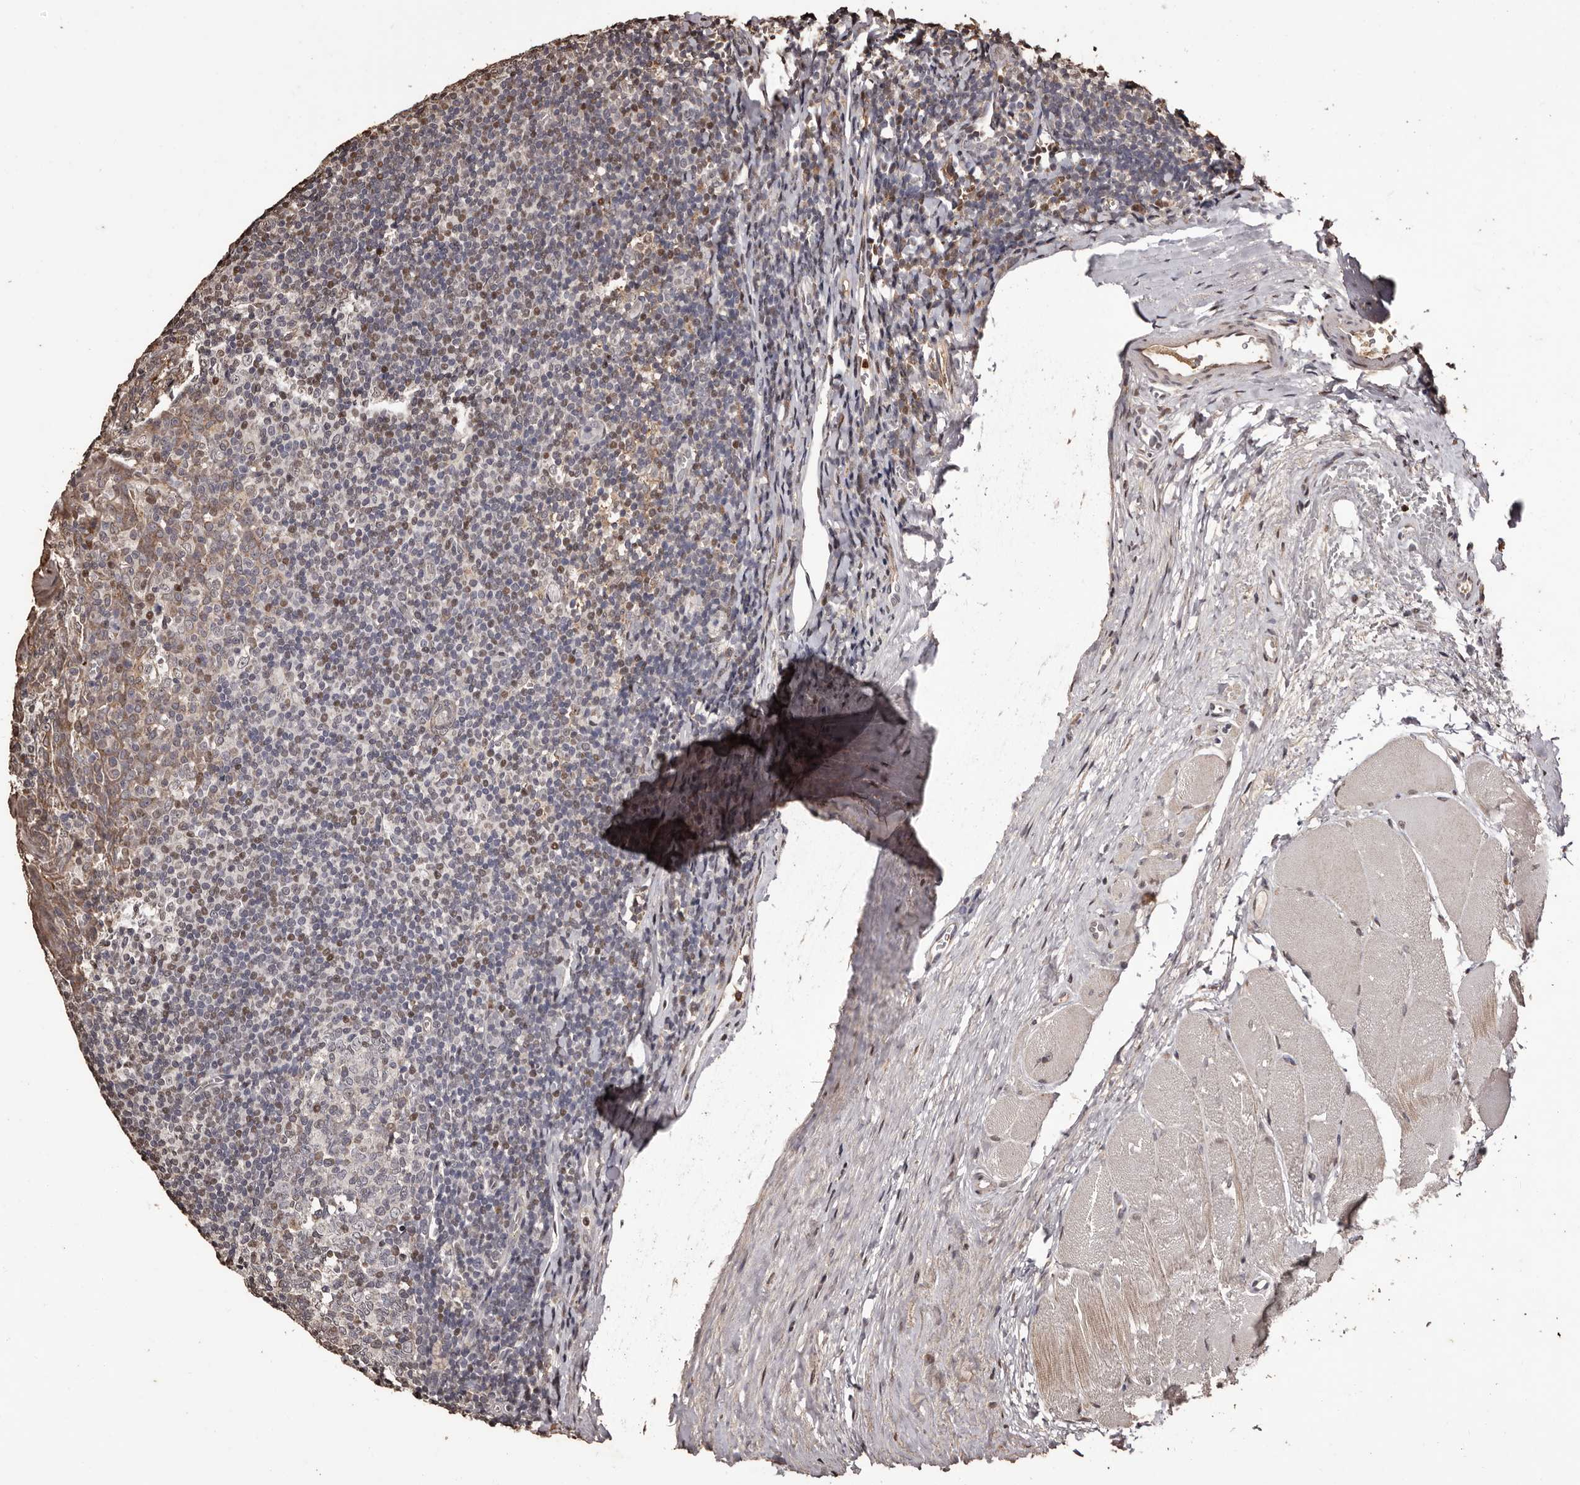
{"staining": {"intensity": "negative", "quantity": "none", "location": "none"}, "tissue": "tonsil", "cell_type": "Germinal center cells", "image_type": "normal", "snomed": [{"axis": "morphology", "description": "Normal tissue, NOS"}, {"axis": "topography", "description": "Tonsil"}], "caption": "The photomicrograph reveals no significant expression in germinal center cells of tonsil. Brightfield microscopy of immunohistochemistry stained with DAB (brown) and hematoxylin (blue), captured at high magnification.", "gene": "NAV1", "patient": {"sex": "male", "age": 27}}